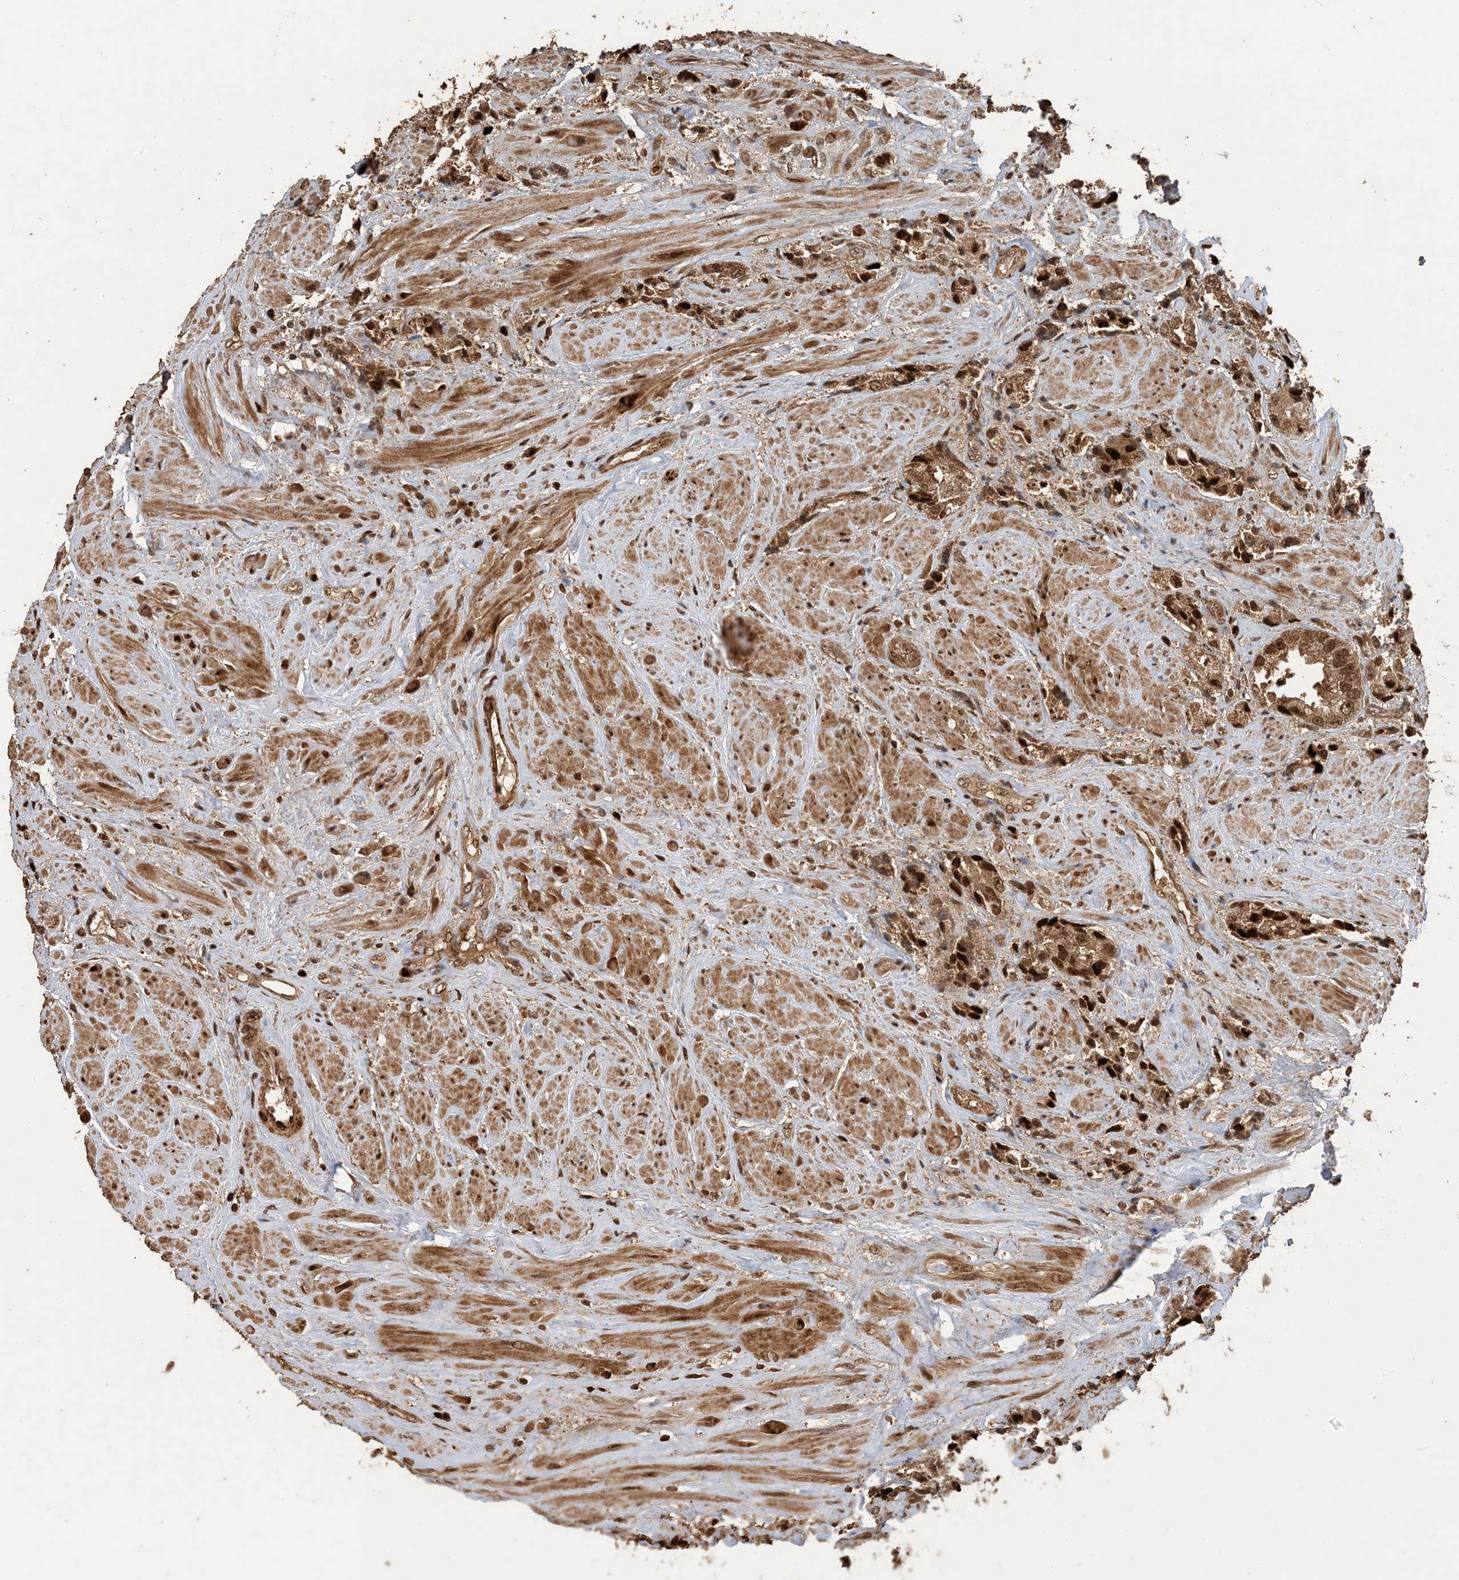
{"staining": {"intensity": "strong", "quantity": ">75%", "location": "cytoplasmic/membranous,nuclear"}, "tissue": "prostate cancer", "cell_type": "Tumor cells", "image_type": "cancer", "snomed": [{"axis": "morphology", "description": "Adenocarcinoma, High grade"}, {"axis": "topography", "description": "Prostate"}], "caption": "The image demonstrates immunohistochemical staining of adenocarcinoma (high-grade) (prostate). There is strong cytoplasmic/membranous and nuclear staining is seen in approximately >75% of tumor cells.", "gene": "ATP13A2", "patient": {"sex": "male", "age": 61}}